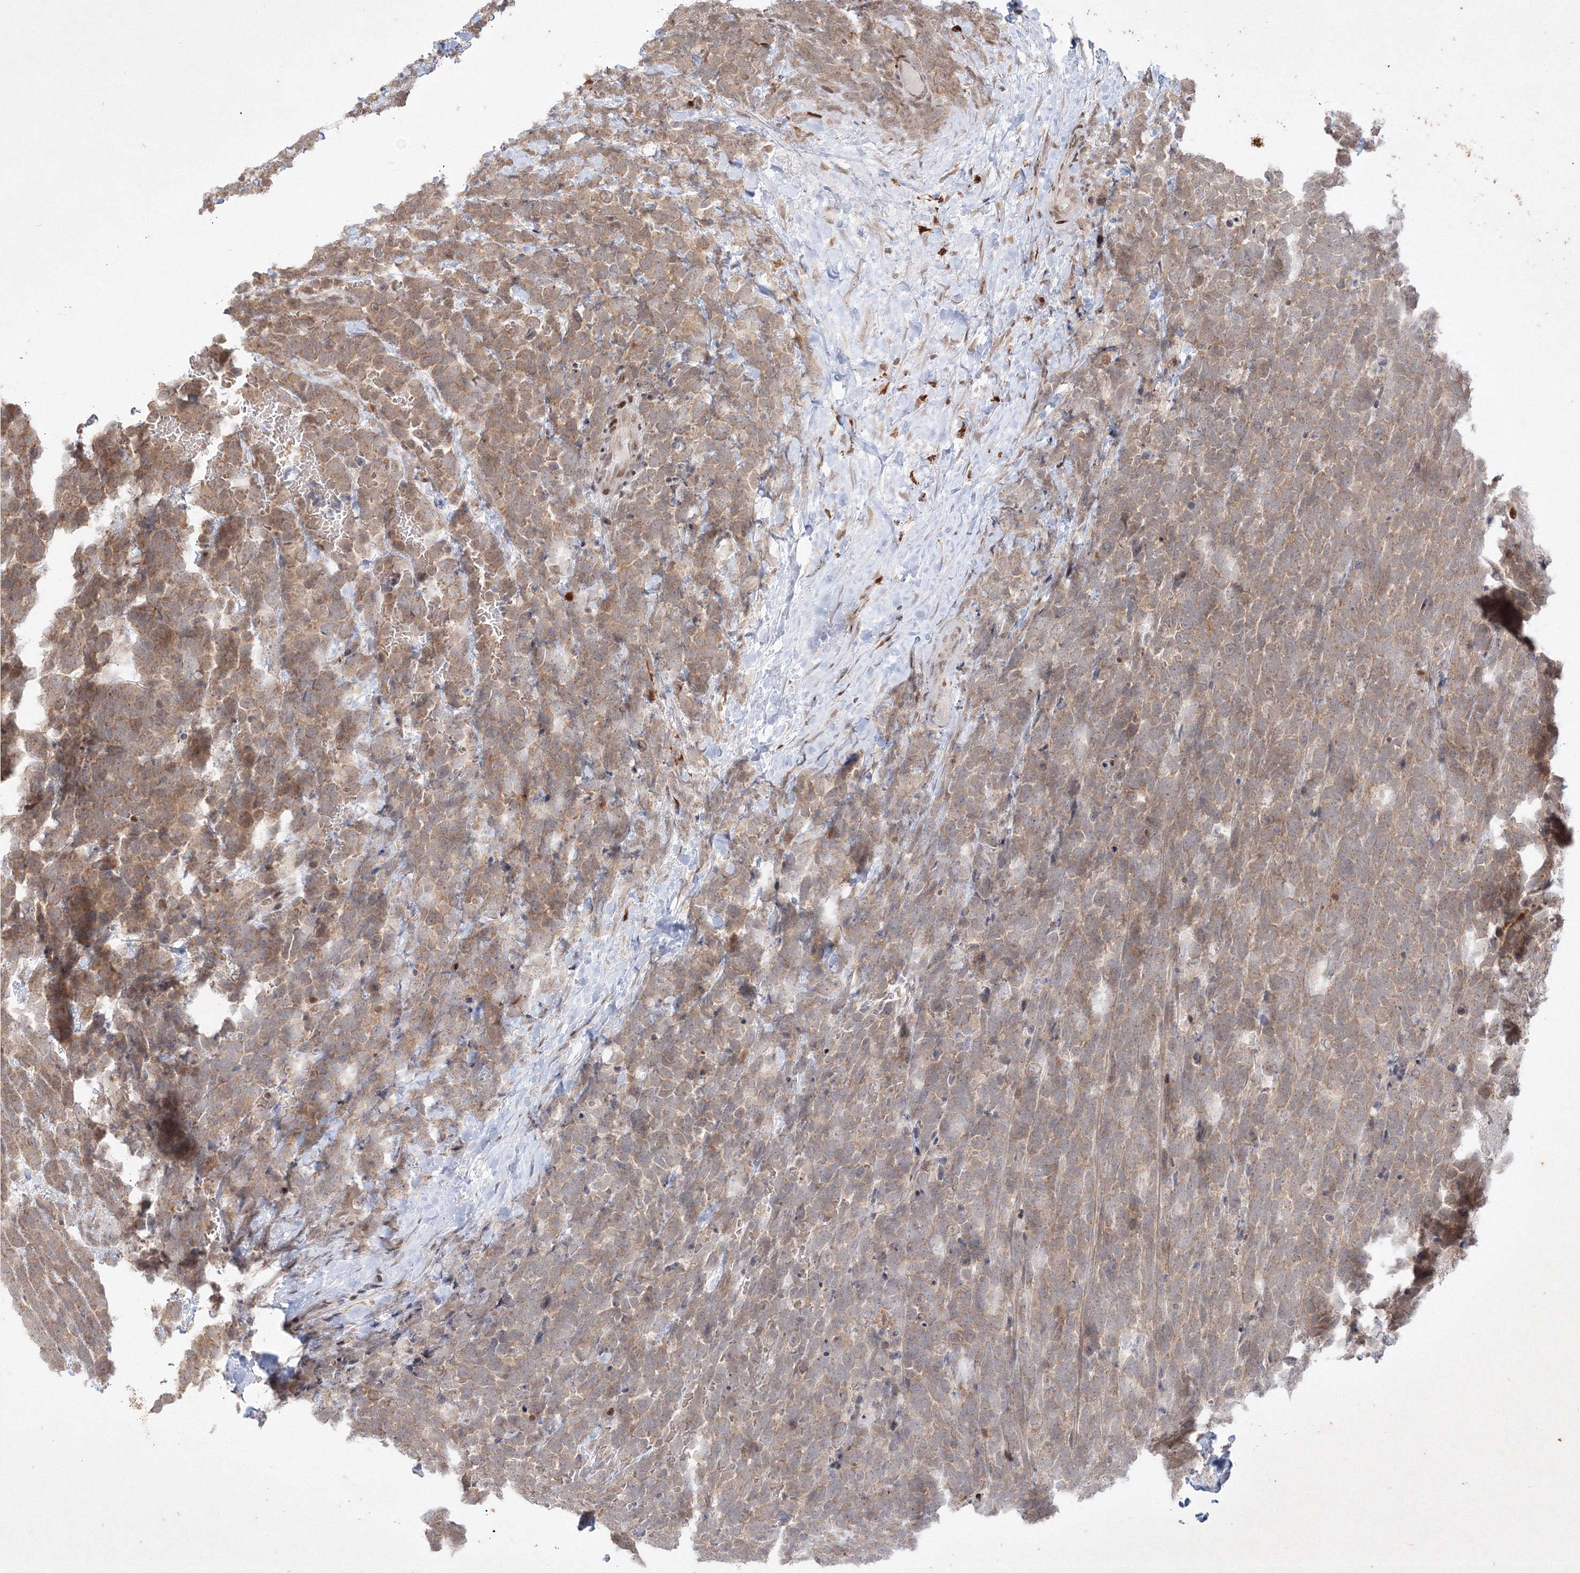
{"staining": {"intensity": "weak", "quantity": ">75%", "location": "cytoplasmic/membranous"}, "tissue": "urothelial cancer", "cell_type": "Tumor cells", "image_type": "cancer", "snomed": [{"axis": "morphology", "description": "Urothelial carcinoma, High grade"}, {"axis": "topography", "description": "Urinary bladder"}], "caption": "Protein expression analysis of human urothelial cancer reveals weak cytoplasmic/membranous expression in about >75% of tumor cells.", "gene": "TAB1", "patient": {"sex": "female", "age": 82}}